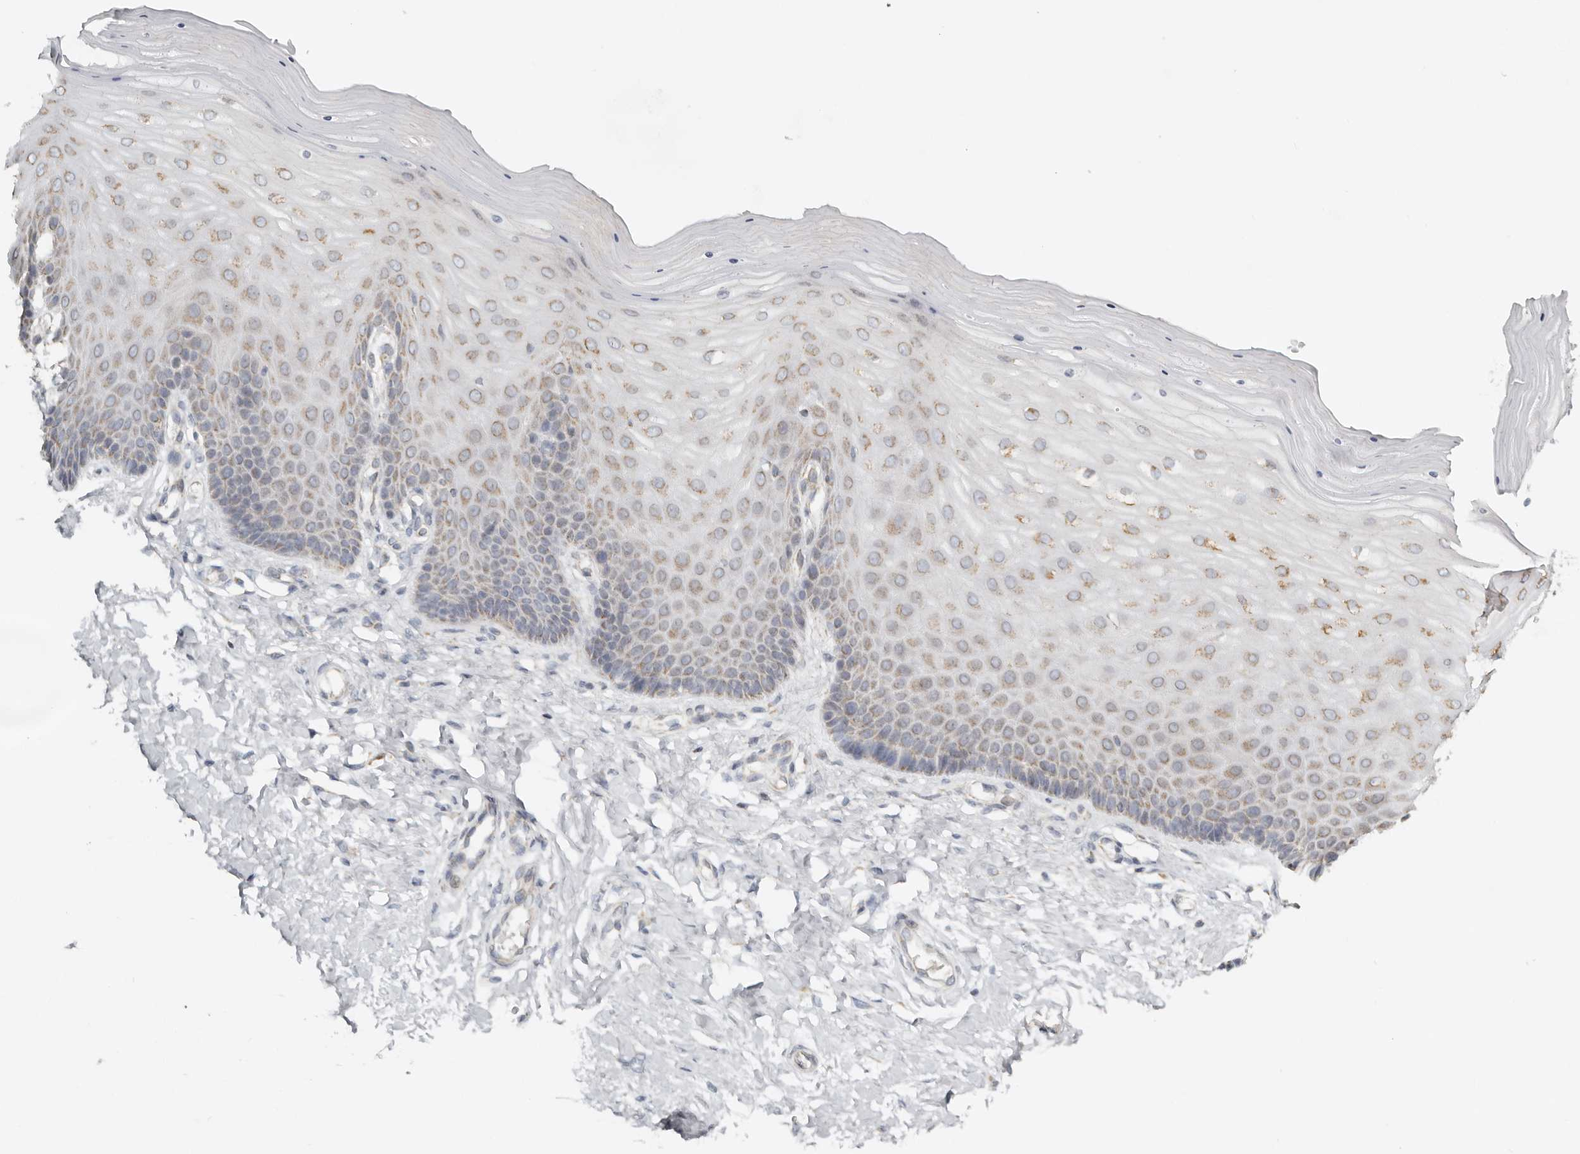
{"staining": {"intensity": "moderate", "quantity": "25%-75%", "location": "cytoplasmic/membranous"}, "tissue": "cervix", "cell_type": "Glandular cells", "image_type": "normal", "snomed": [{"axis": "morphology", "description": "Normal tissue, NOS"}, {"axis": "topography", "description": "Cervix"}], "caption": "A histopathology image of human cervix stained for a protein demonstrates moderate cytoplasmic/membranous brown staining in glandular cells.", "gene": "KDF1", "patient": {"sex": "female", "age": 55}}